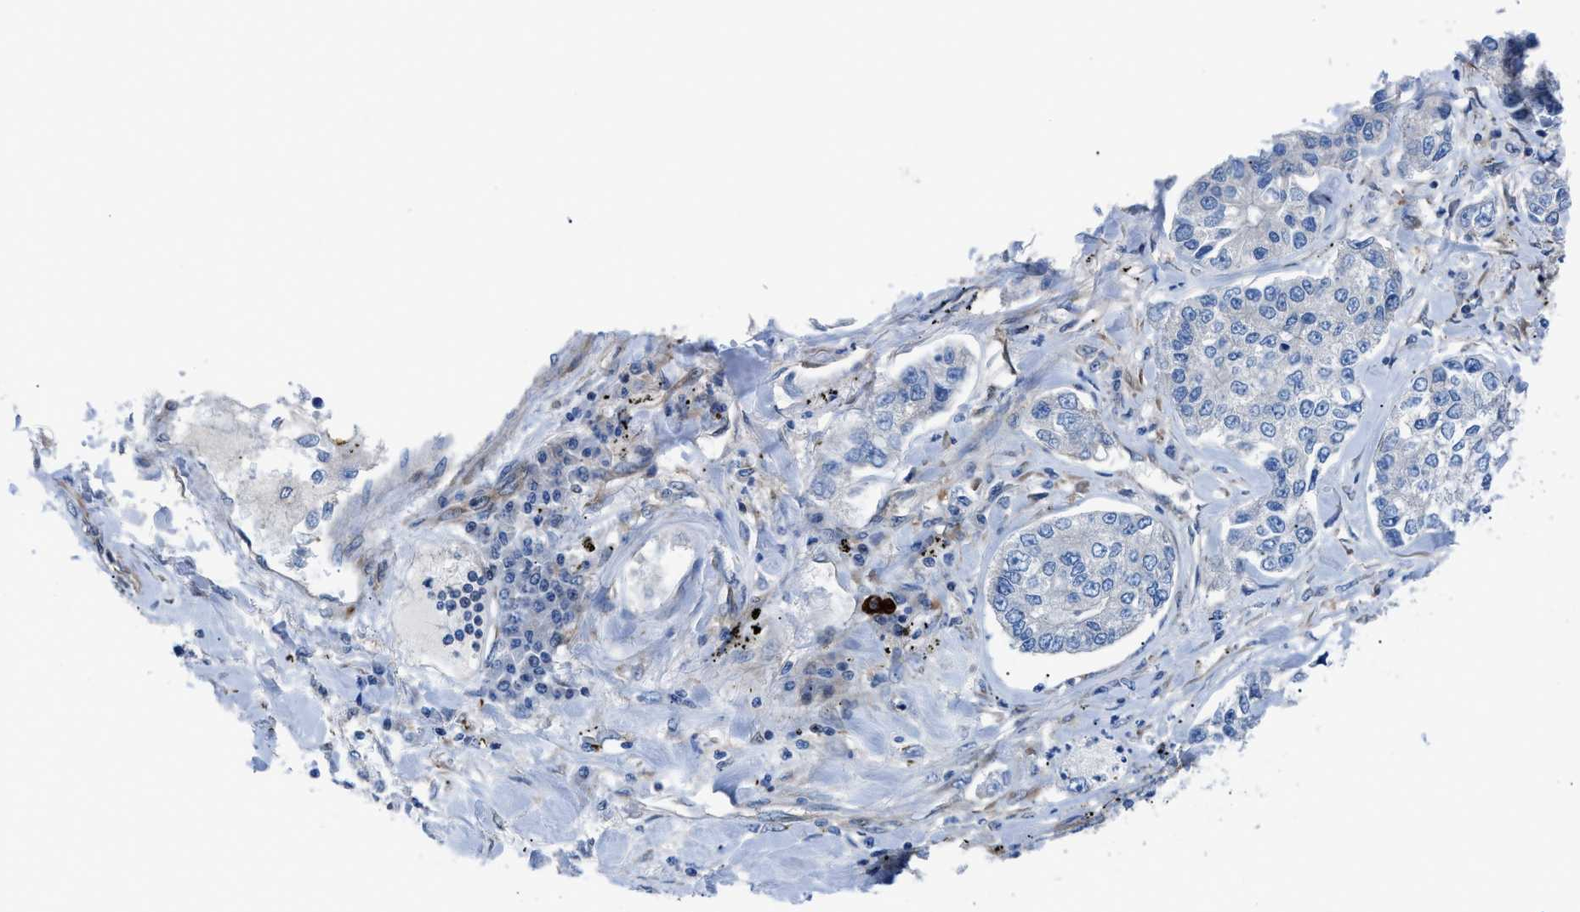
{"staining": {"intensity": "negative", "quantity": "none", "location": "none"}, "tissue": "lung cancer", "cell_type": "Tumor cells", "image_type": "cancer", "snomed": [{"axis": "morphology", "description": "Adenocarcinoma, NOS"}, {"axis": "topography", "description": "Lung"}], "caption": "Tumor cells are negative for protein expression in human lung adenocarcinoma. The staining was performed using DAB to visualize the protein expression in brown, while the nuclei were stained in blue with hematoxylin (Magnification: 20x).", "gene": "DMAC1", "patient": {"sex": "male", "age": 49}}